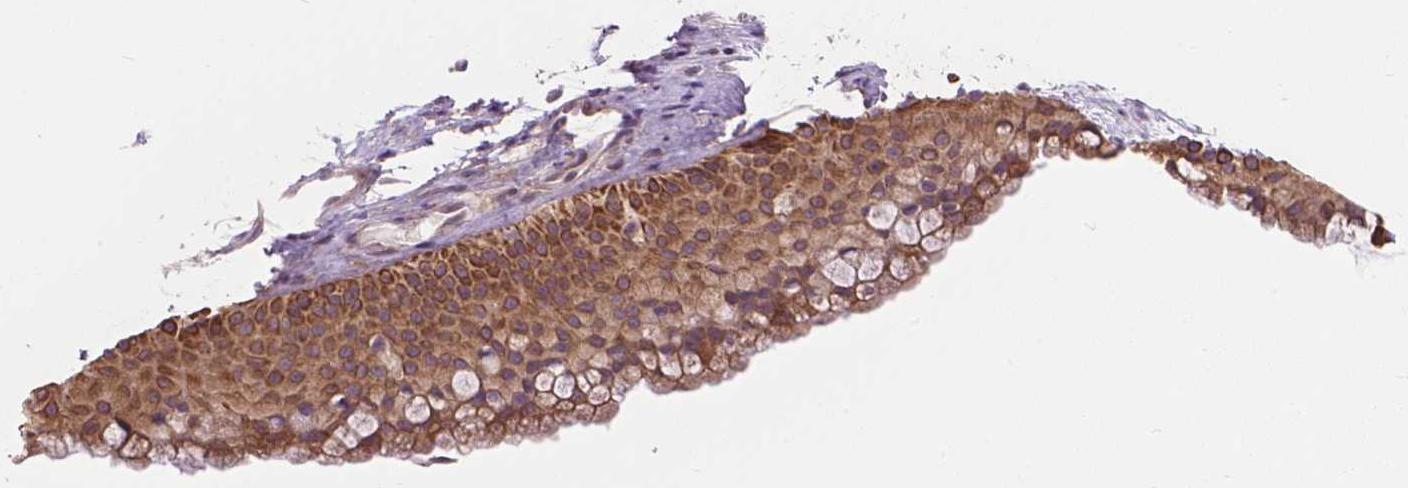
{"staining": {"intensity": "strong", "quantity": ">75%", "location": "cytoplasmic/membranous"}, "tissue": "nasopharynx", "cell_type": "Respiratory epithelial cells", "image_type": "normal", "snomed": [{"axis": "morphology", "description": "Normal tissue, NOS"}, {"axis": "topography", "description": "Nasopharynx"}], "caption": "Immunohistochemistry (IHC) (DAB (3,3'-diaminobenzidine)) staining of normal human nasopharynx reveals strong cytoplasmic/membranous protein positivity in about >75% of respiratory epithelial cells. The staining was performed using DAB (3,3'-diaminobenzidine), with brown indicating positive protein expression. Nuclei are stained blue with hematoxylin.", "gene": "MZT1", "patient": {"sex": "male", "age": 68}}